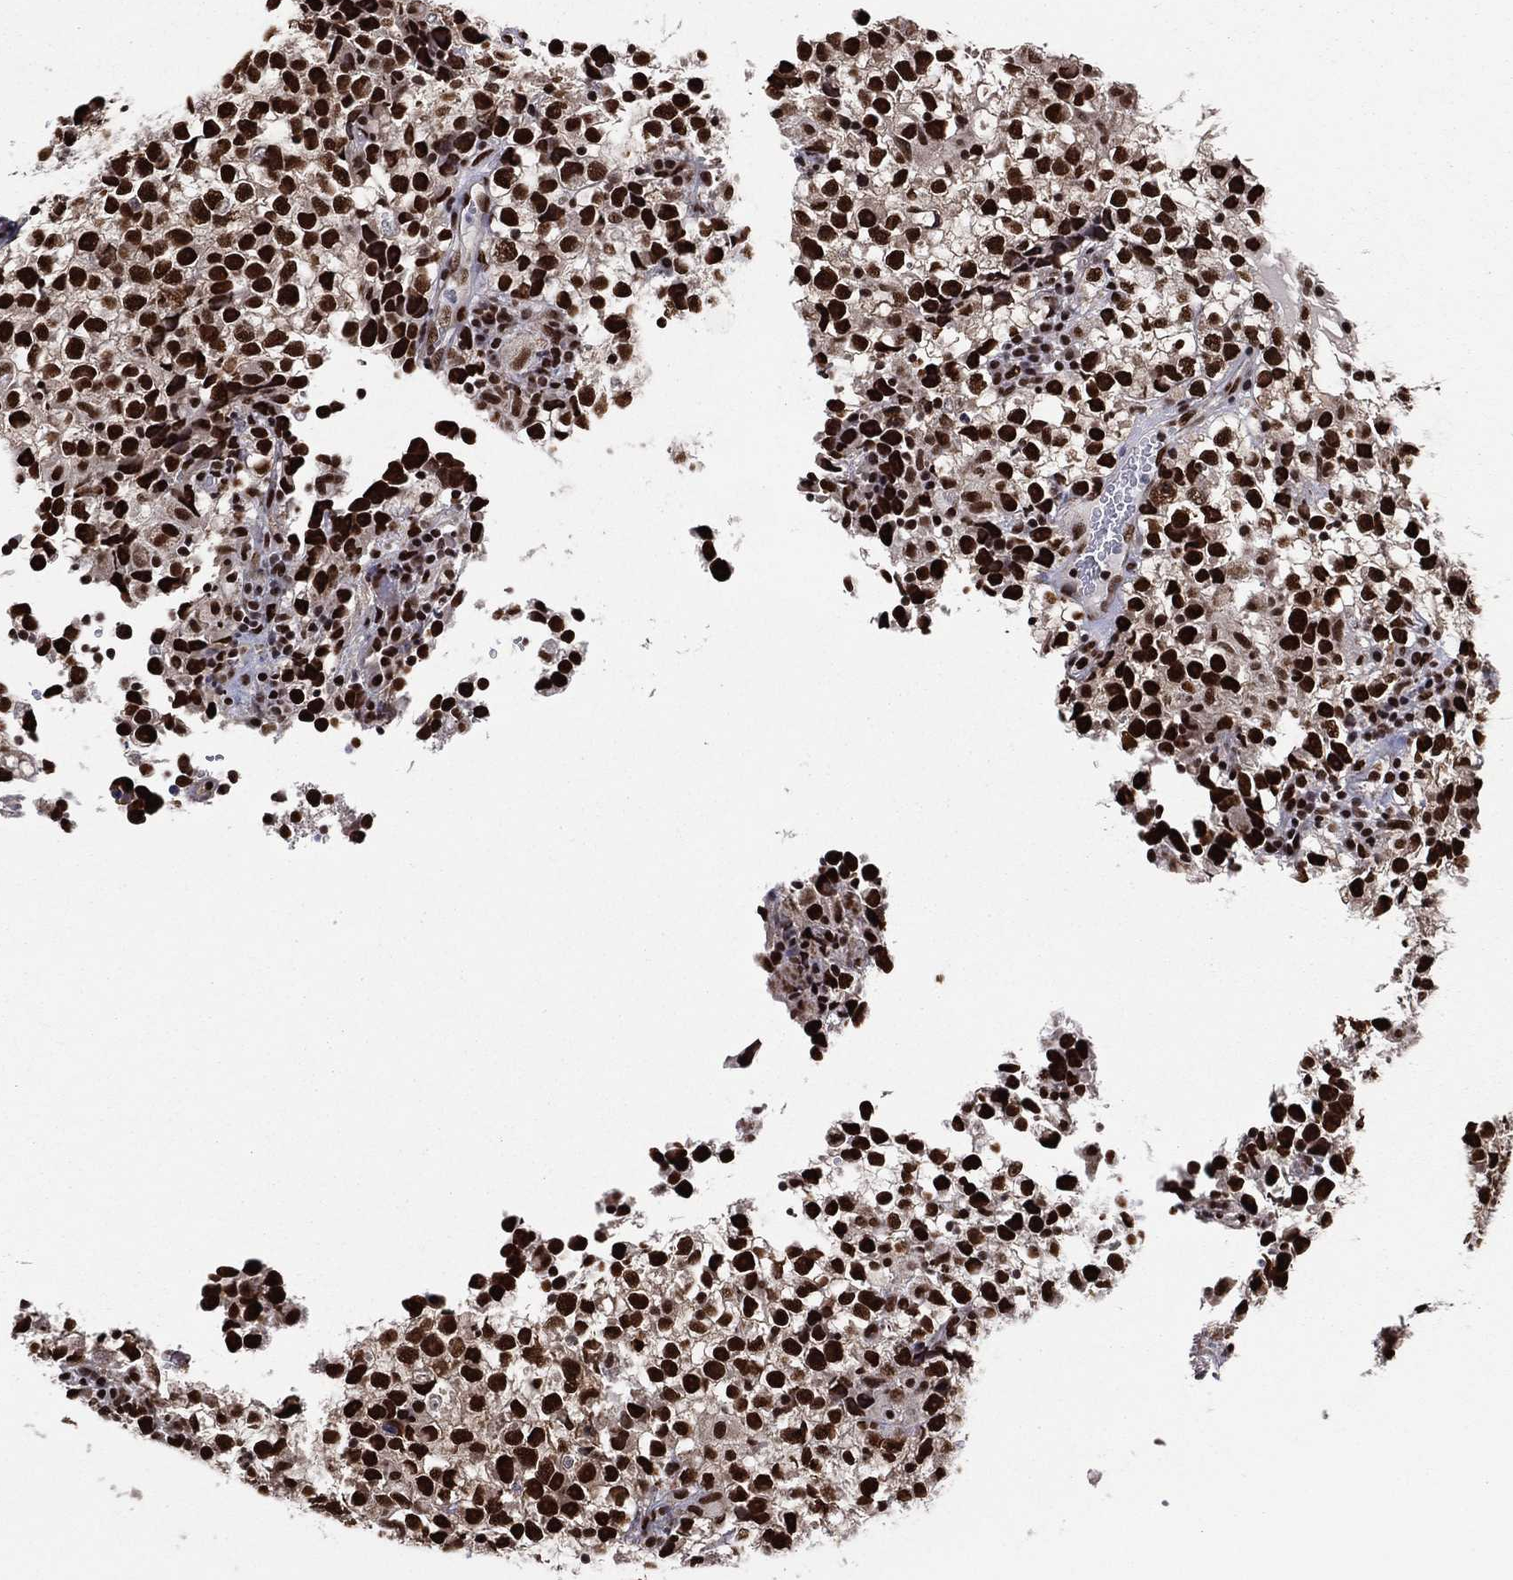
{"staining": {"intensity": "strong", "quantity": ">75%", "location": "nuclear"}, "tissue": "testis cancer", "cell_type": "Tumor cells", "image_type": "cancer", "snomed": [{"axis": "morphology", "description": "Seminoma, NOS"}, {"axis": "topography", "description": "Testis"}], "caption": "Strong nuclear staining is seen in approximately >75% of tumor cells in seminoma (testis).", "gene": "TP53BP1", "patient": {"sex": "male", "age": 31}}